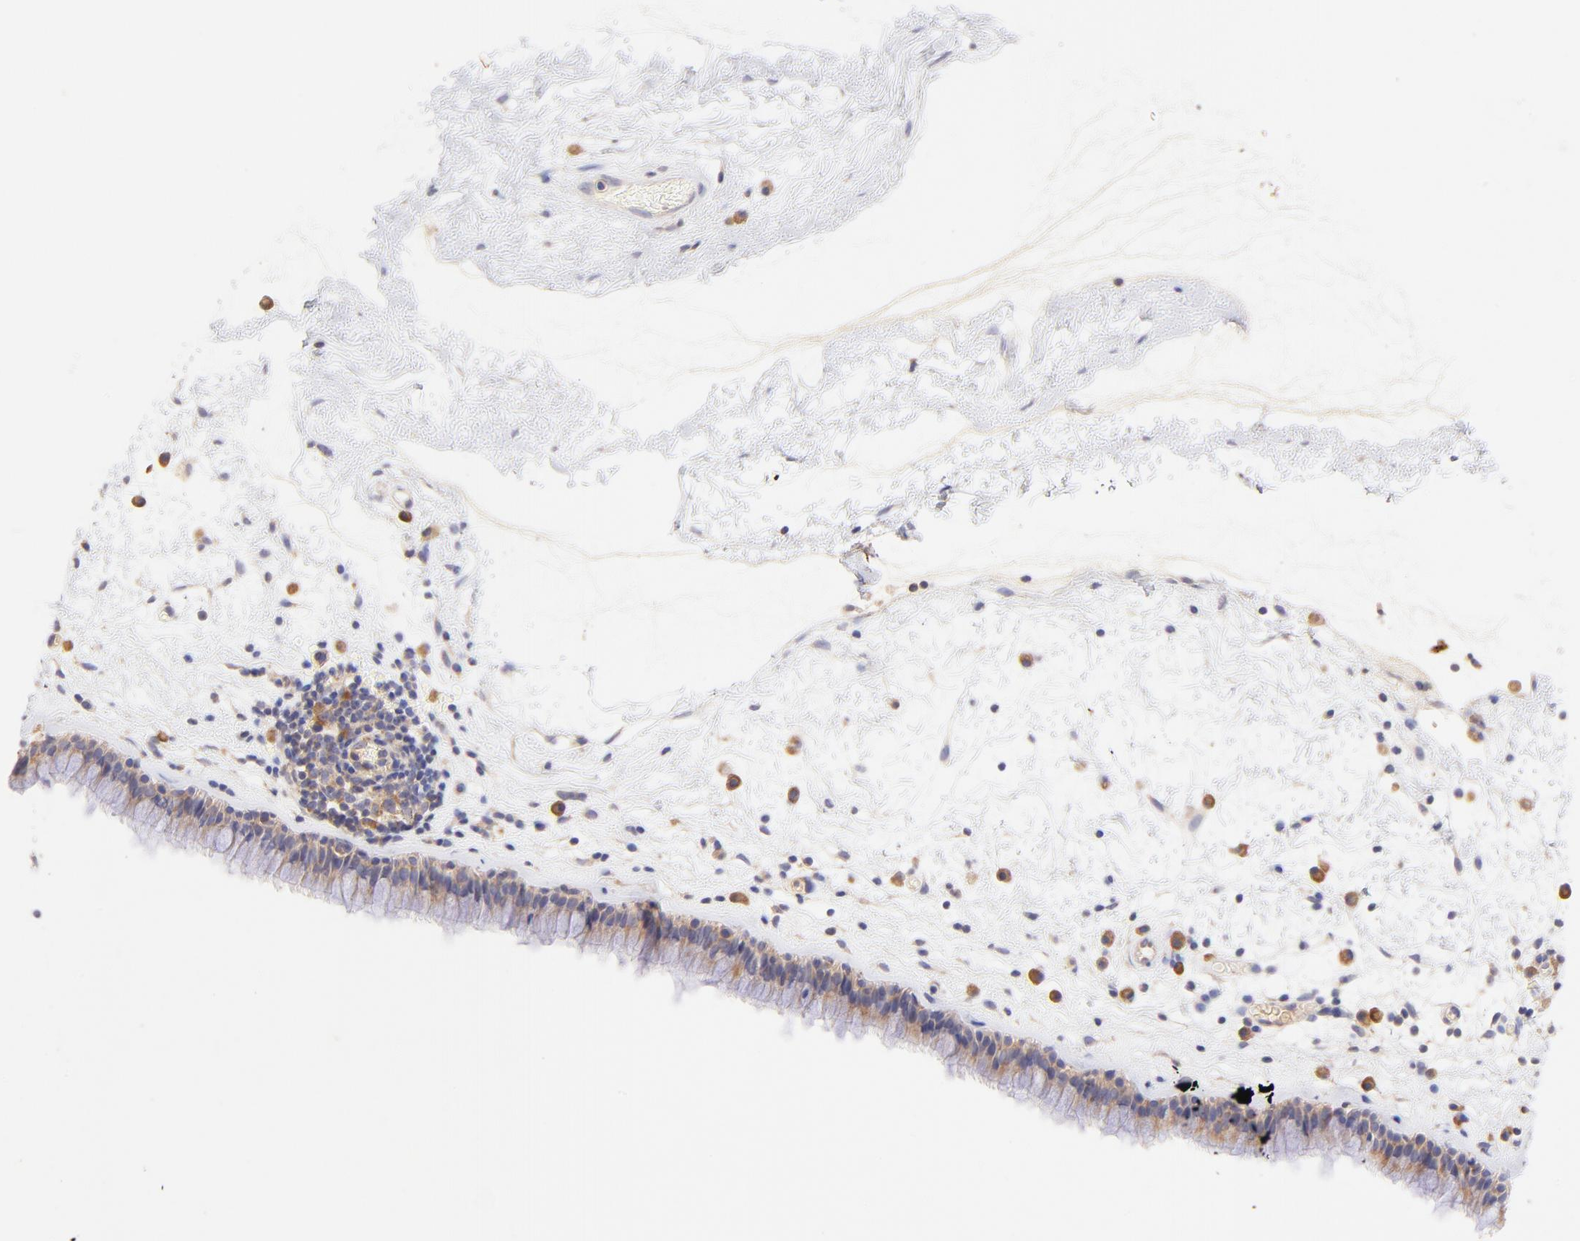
{"staining": {"intensity": "moderate", "quantity": "25%-75%", "location": "cytoplasmic/membranous"}, "tissue": "nasopharynx", "cell_type": "Respiratory epithelial cells", "image_type": "normal", "snomed": [{"axis": "morphology", "description": "Normal tissue, NOS"}, {"axis": "morphology", "description": "Inflammation, NOS"}, {"axis": "topography", "description": "Nasopharynx"}], "caption": "Nasopharynx stained with IHC demonstrates moderate cytoplasmic/membranous expression in approximately 25%-75% of respiratory epithelial cells.", "gene": "RPL11", "patient": {"sex": "male", "age": 48}}